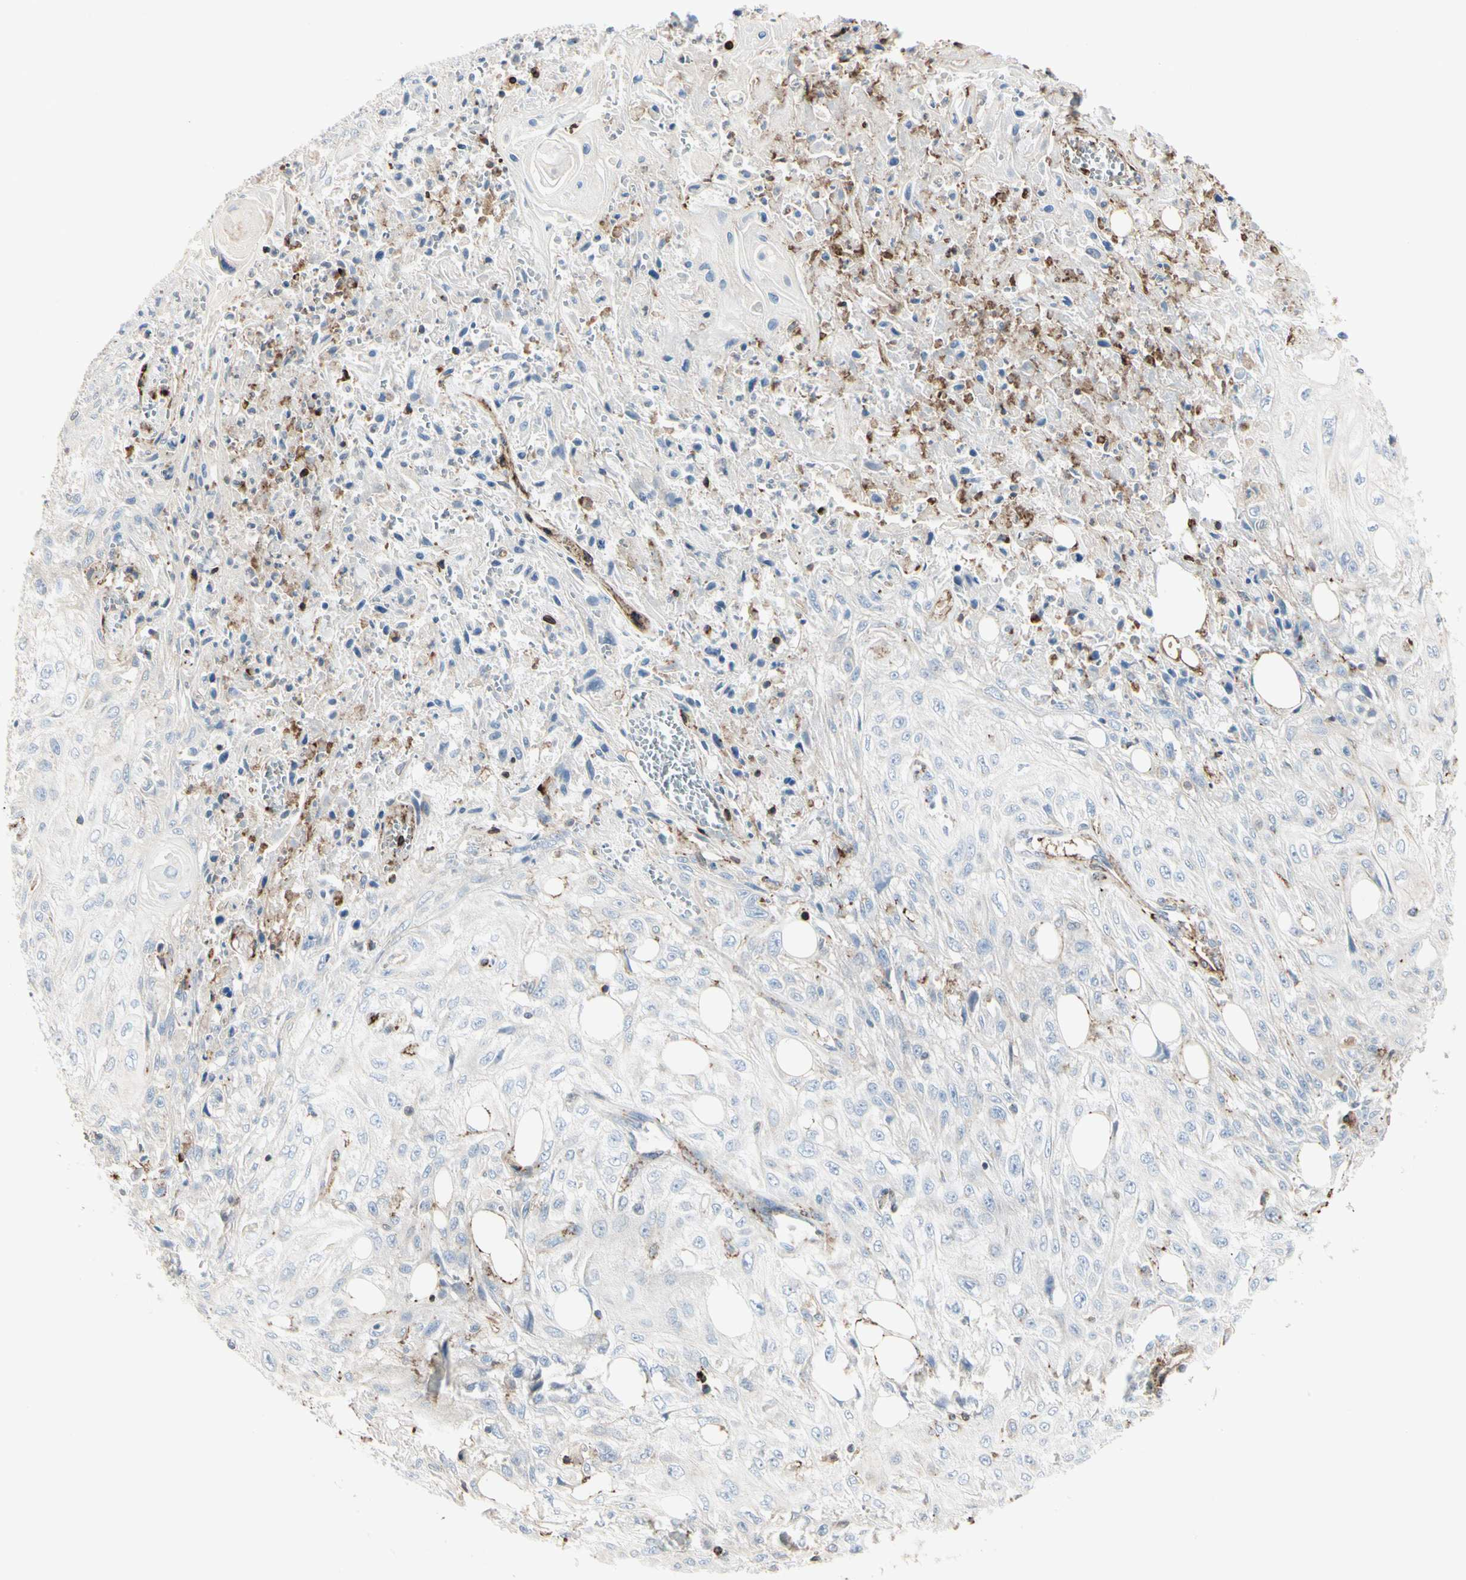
{"staining": {"intensity": "negative", "quantity": "none", "location": "none"}, "tissue": "skin cancer", "cell_type": "Tumor cells", "image_type": "cancer", "snomed": [{"axis": "morphology", "description": "Squamous cell carcinoma, NOS"}, {"axis": "morphology", "description": "Squamous cell carcinoma, metastatic, NOS"}, {"axis": "topography", "description": "Skin"}, {"axis": "topography", "description": "Lymph node"}], "caption": "Histopathology image shows no protein positivity in tumor cells of skin metastatic squamous cell carcinoma tissue.", "gene": "CLEC2B", "patient": {"sex": "male", "age": 75}}